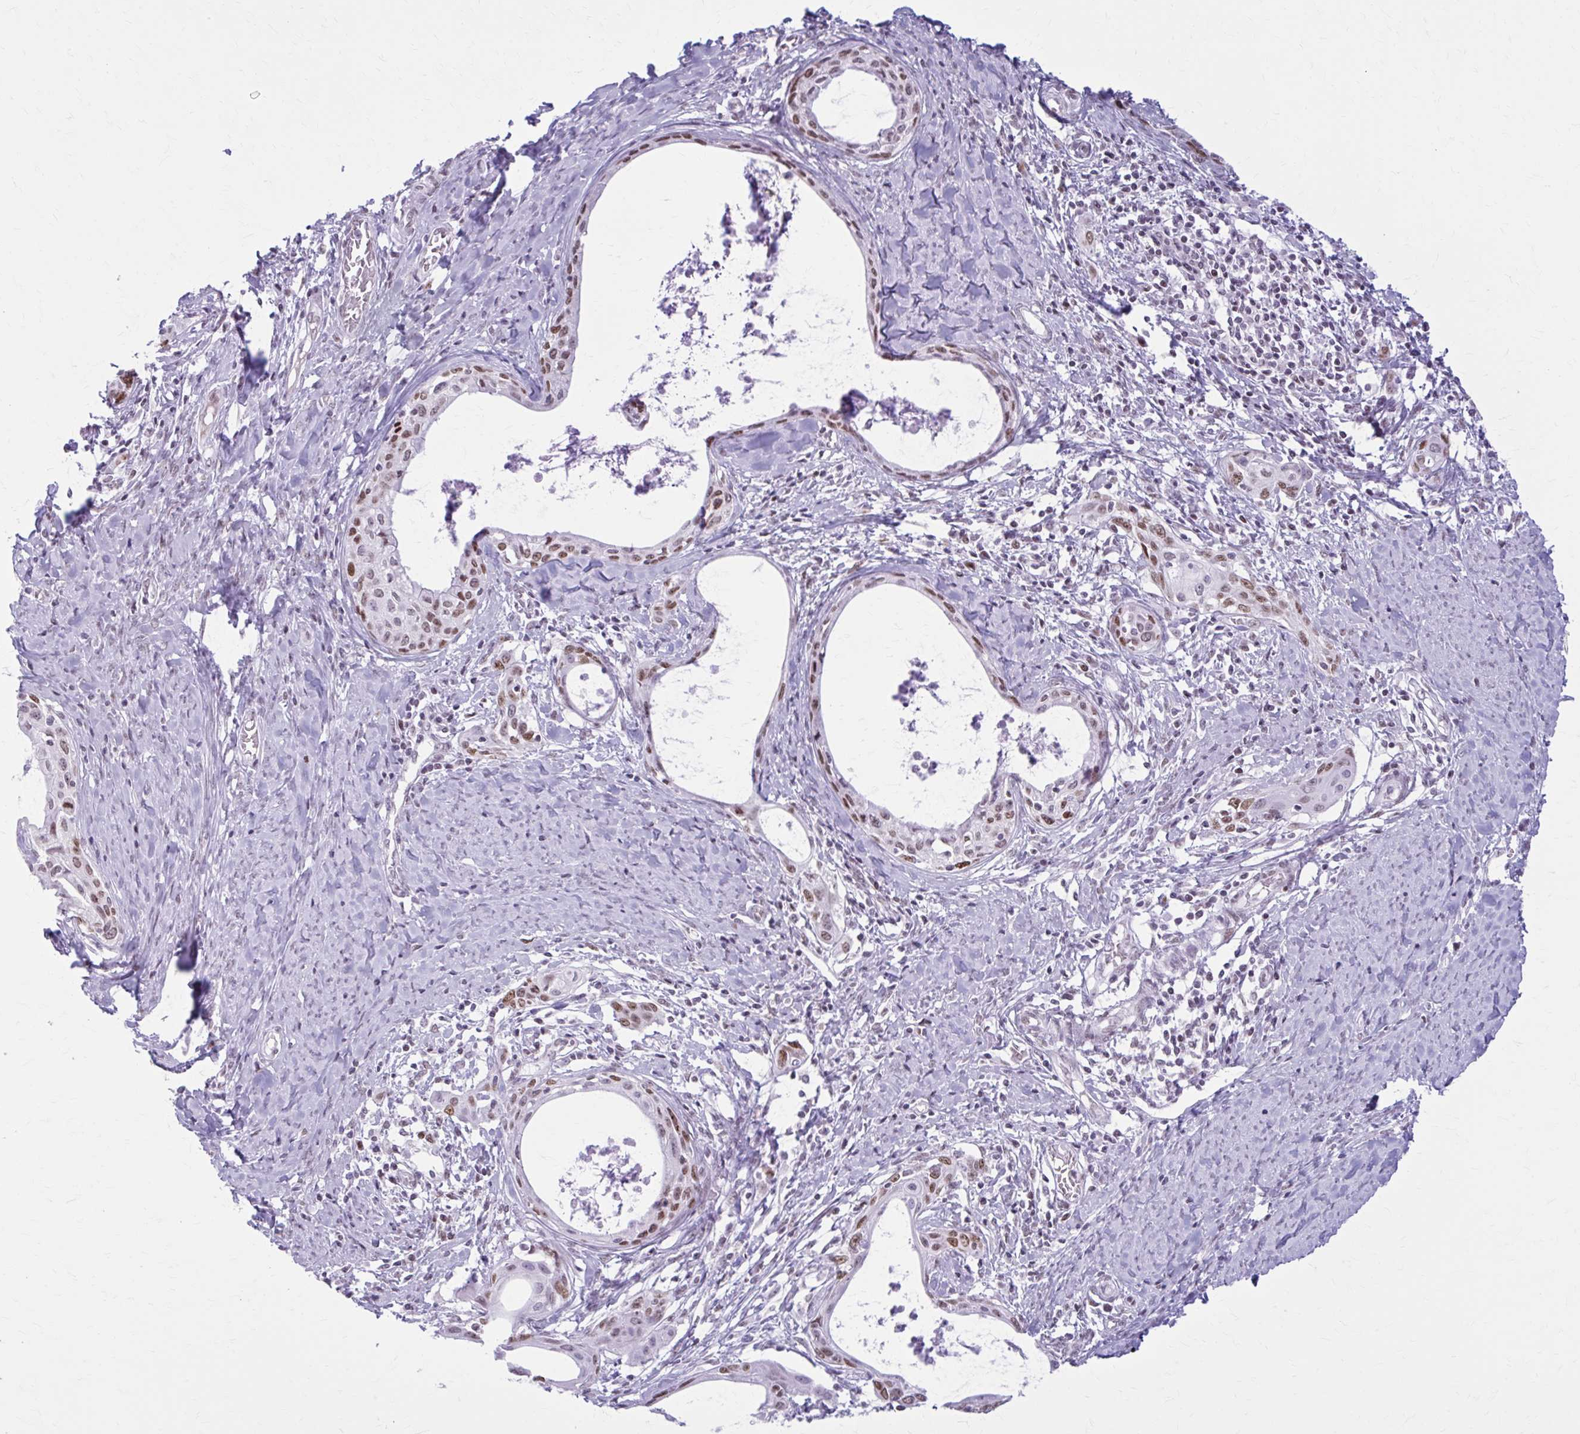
{"staining": {"intensity": "moderate", "quantity": ">75%", "location": "nuclear"}, "tissue": "cervical cancer", "cell_type": "Tumor cells", "image_type": "cancer", "snomed": [{"axis": "morphology", "description": "Squamous cell carcinoma, NOS"}, {"axis": "morphology", "description": "Adenocarcinoma, NOS"}, {"axis": "topography", "description": "Cervix"}], "caption": "About >75% of tumor cells in cervical squamous cell carcinoma show moderate nuclear protein positivity as visualized by brown immunohistochemical staining.", "gene": "PABIR1", "patient": {"sex": "female", "age": 52}}